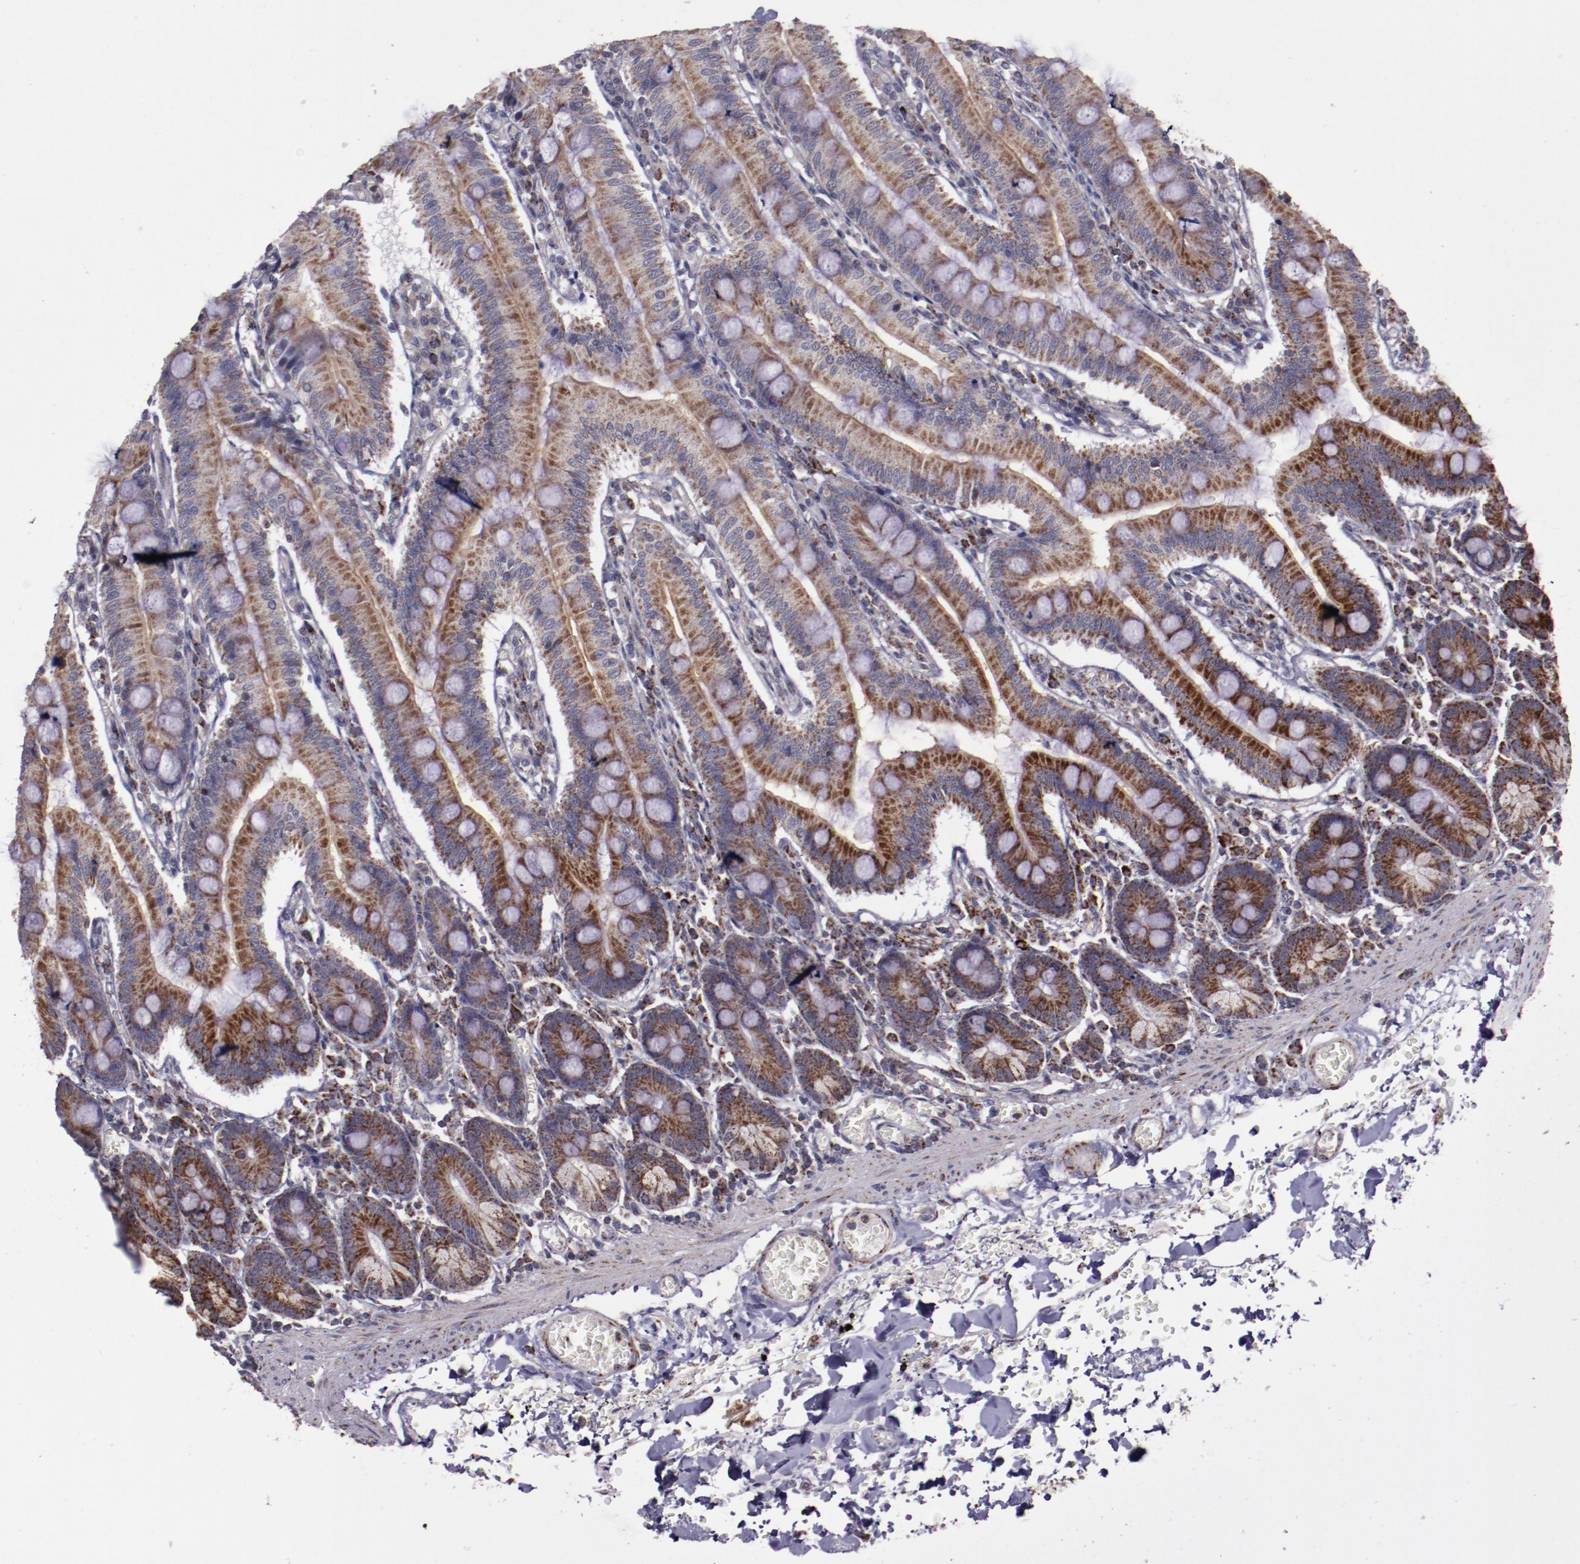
{"staining": {"intensity": "moderate", "quantity": ">75%", "location": "cytoplasmic/membranous"}, "tissue": "small intestine", "cell_type": "Glandular cells", "image_type": "normal", "snomed": [{"axis": "morphology", "description": "Normal tissue, NOS"}, {"axis": "topography", "description": "Small intestine"}], "caption": "DAB (3,3'-diaminobenzidine) immunohistochemical staining of normal human small intestine reveals moderate cytoplasmic/membranous protein positivity in approximately >75% of glandular cells.", "gene": "LONP1", "patient": {"sex": "male", "age": 71}}